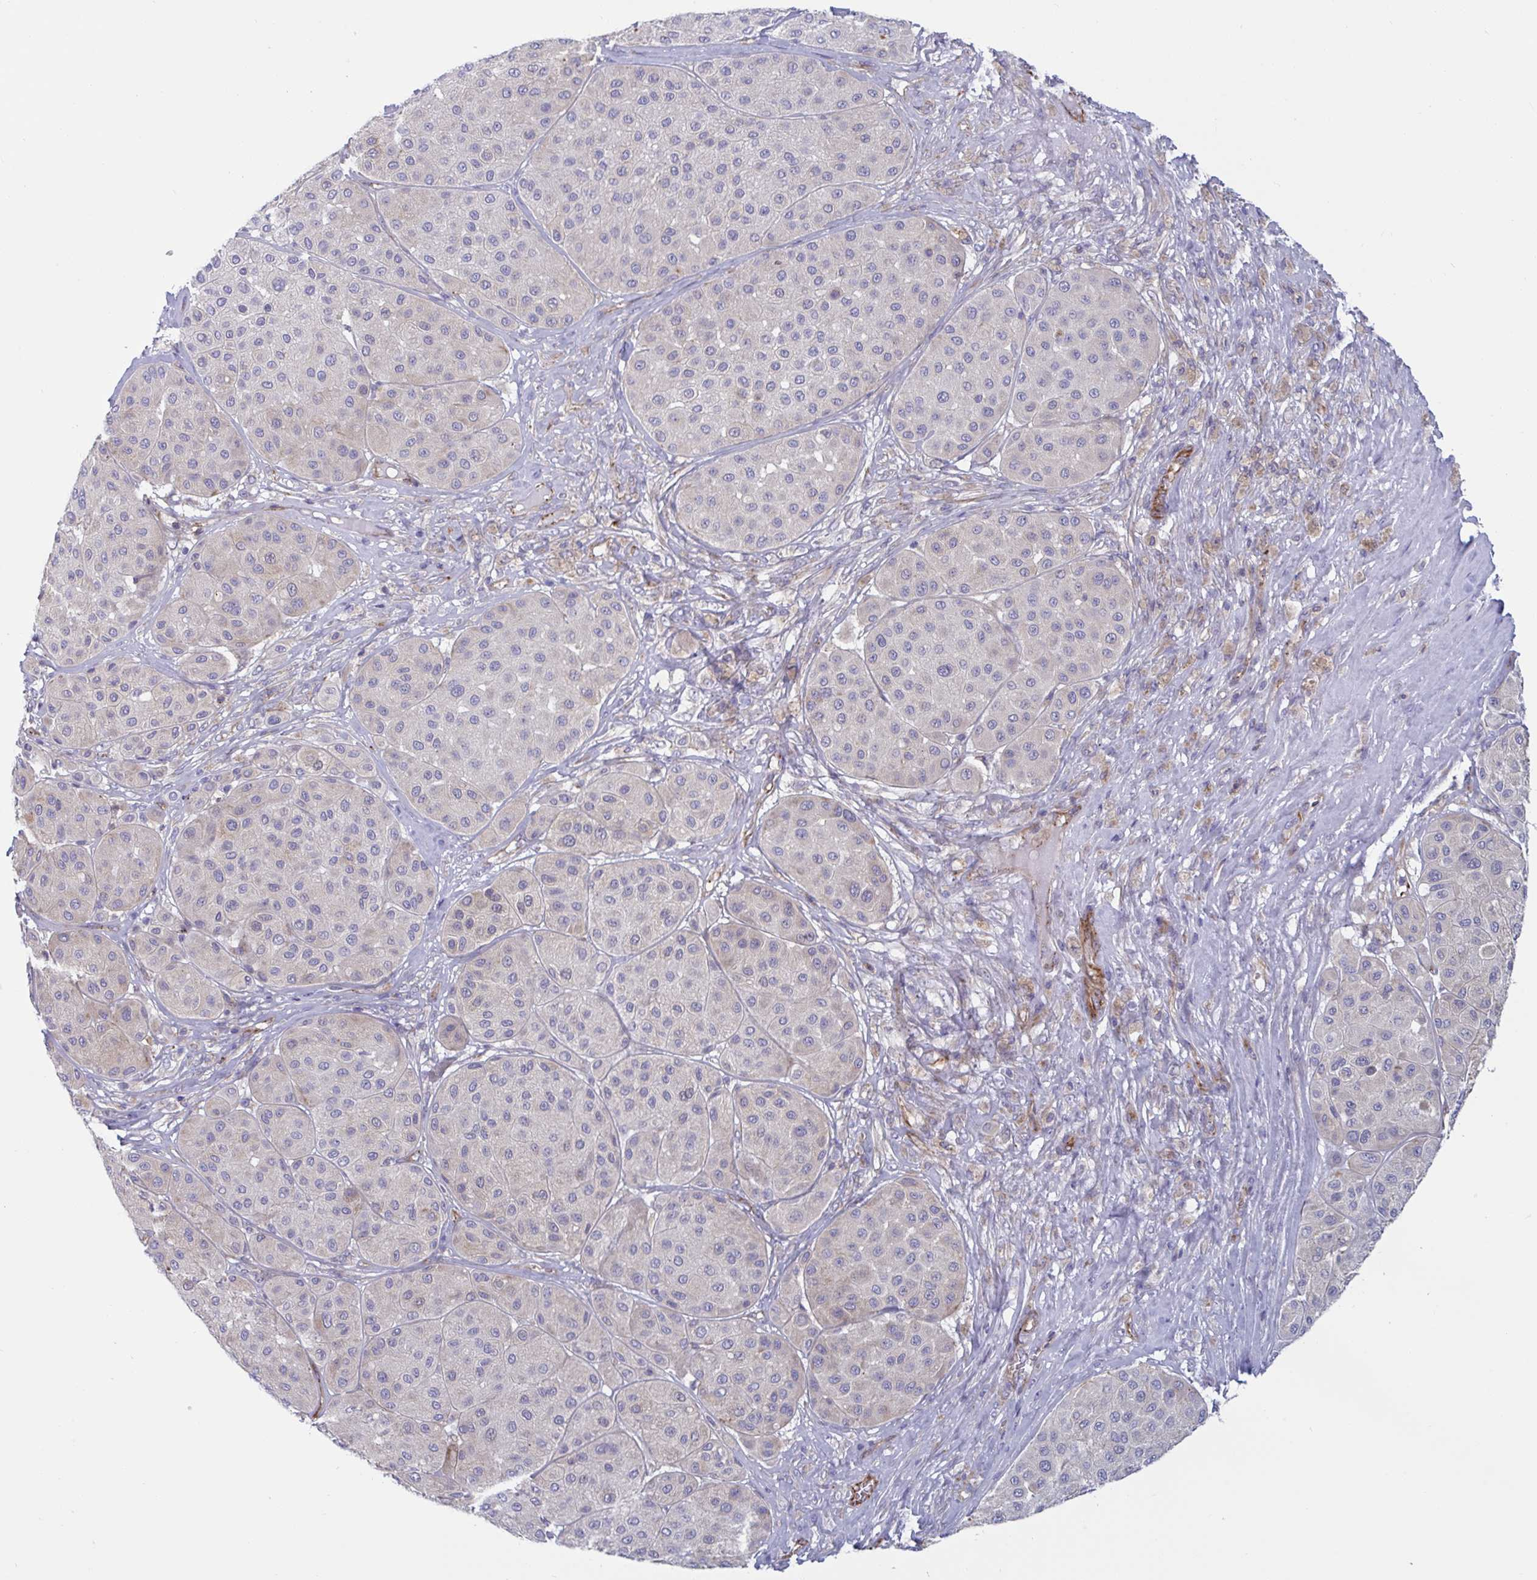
{"staining": {"intensity": "negative", "quantity": "none", "location": "none"}, "tissue": "melanoma", "cell_type": "Tumor cells", "image_type": "cancer", "snomed": [{"axis": "morphology", "description": "Malignant melanoma, Metastatic site"}, {"axis": "topography", "description": "Smooth muscle"}], "caption": "IHC histopathology image of neoplastic tissue: human melanoma stained with DAB (3,3'-diaminobenzidine) displays no significant protein expression in tumor cells.", "gene": "SLC9A6", "patient": {"sex": "male", "age": 41}}